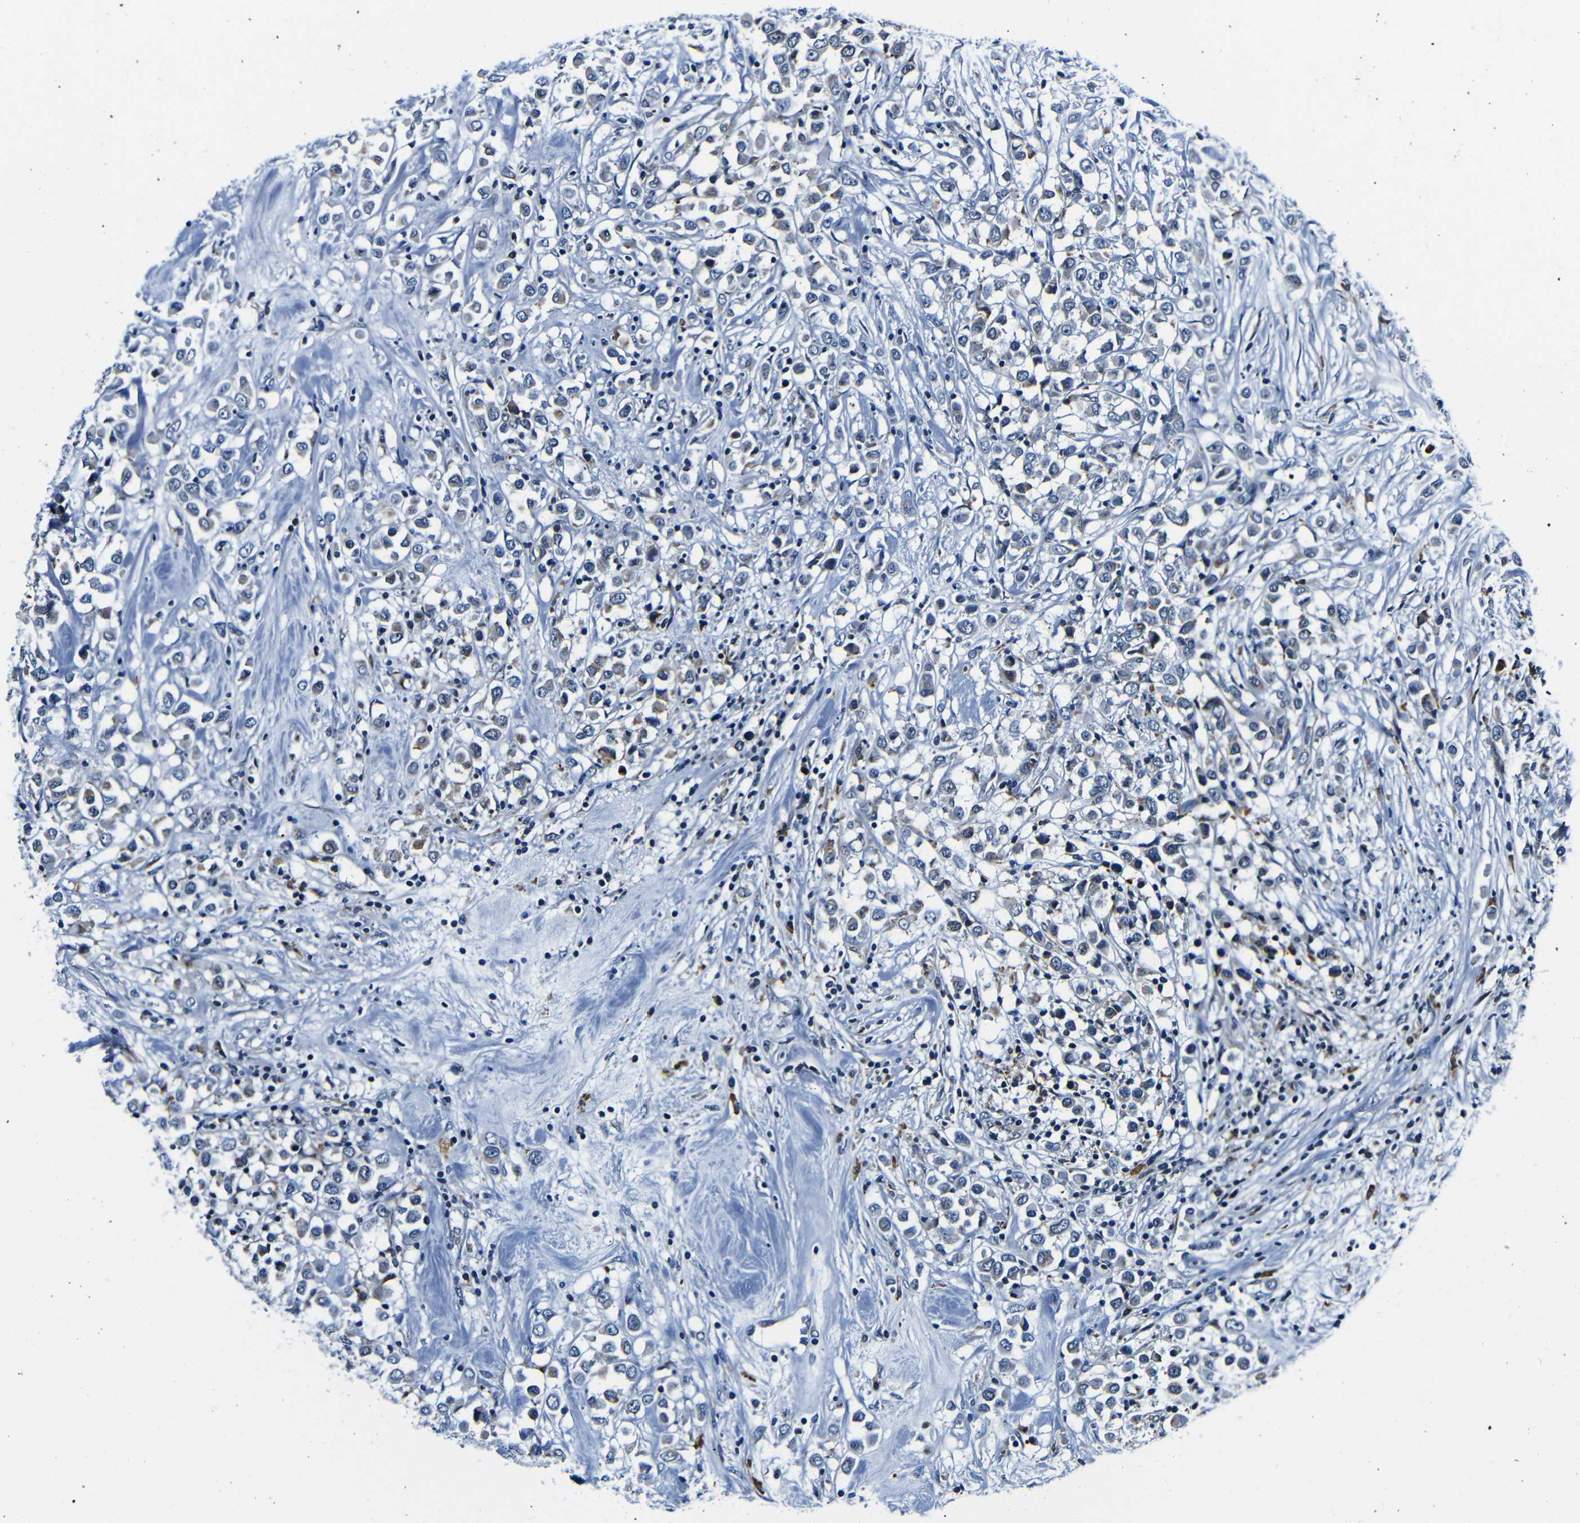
{"staining": {"intensity": "weak", "quantity": "25%-75%", "location": "cytoplasmic/membranous"}, "tissue": "breast cancer", "cell_type": "Tumor cells", "image_type": "cancer", "snomed": [{"axis": "morphology", "description": "Duct carcinoma"}, {"axis": "topography", "description": "Breast"}], "caption": "The immunohistochemical stain highlights weak cytoplasmic/membranous staining in tumor cells of breast cancer tissue.", "gene": "NCBP3", "patient": {"sex": "female", "age": 61}}